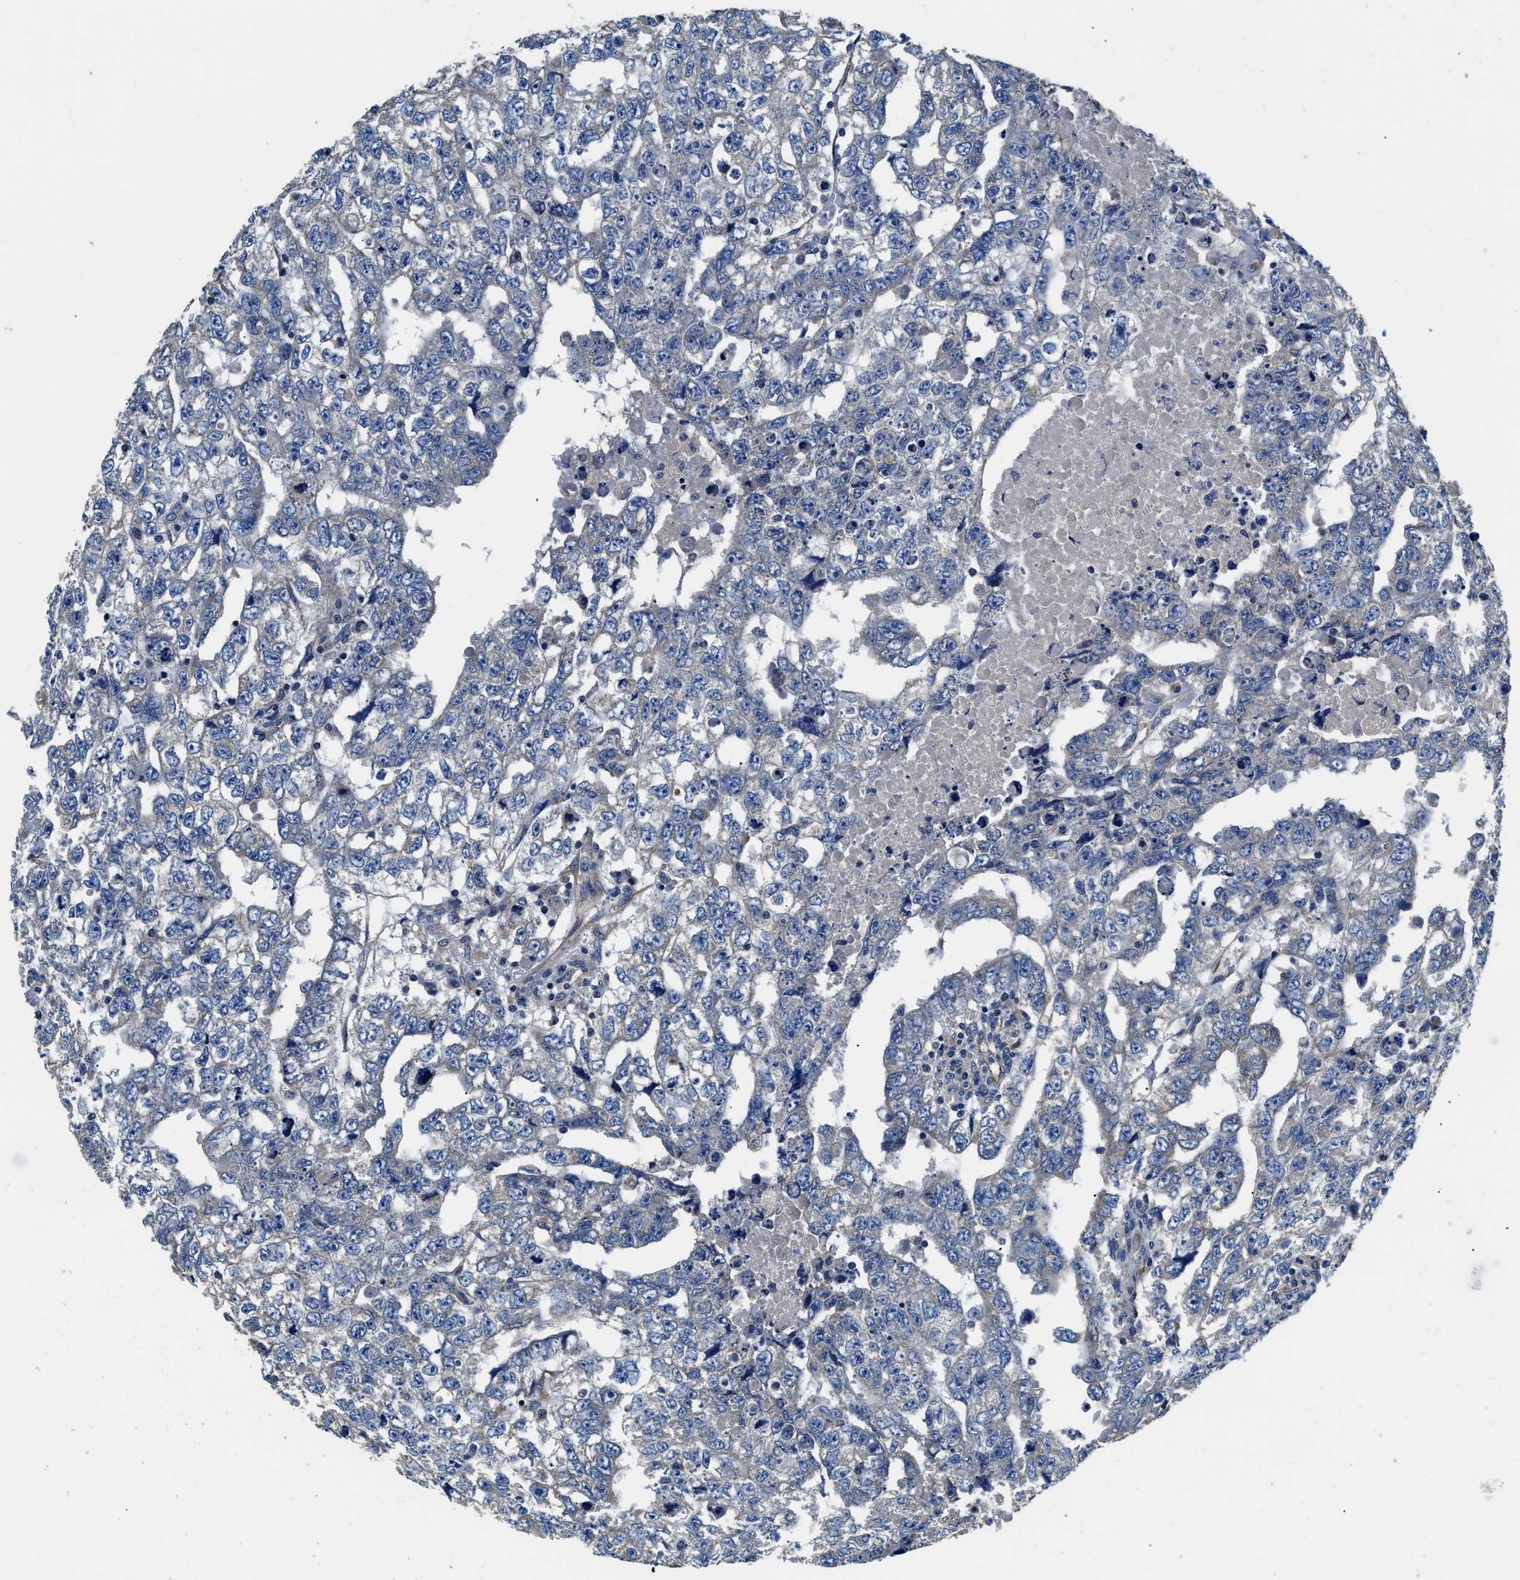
{"staining": {"intensity": "negative", "quantity": "none", "location": "none"}, "tissue": "testis cancer", "cell_type": "Tumor cells", "image_type": "cancer", "snomed": [{"axis": "morphology", "description": "Carcinoma, Embryonal, NOS"}, {"axis": "topography", "description": "Testis"}], "caption": "Immunohistochemical staining of human embryonal carcinoma (testis) shows no significant expression in tumor cells.", "gene": "DHRS7B", "patient": {"sex": "male", "age": 36}}